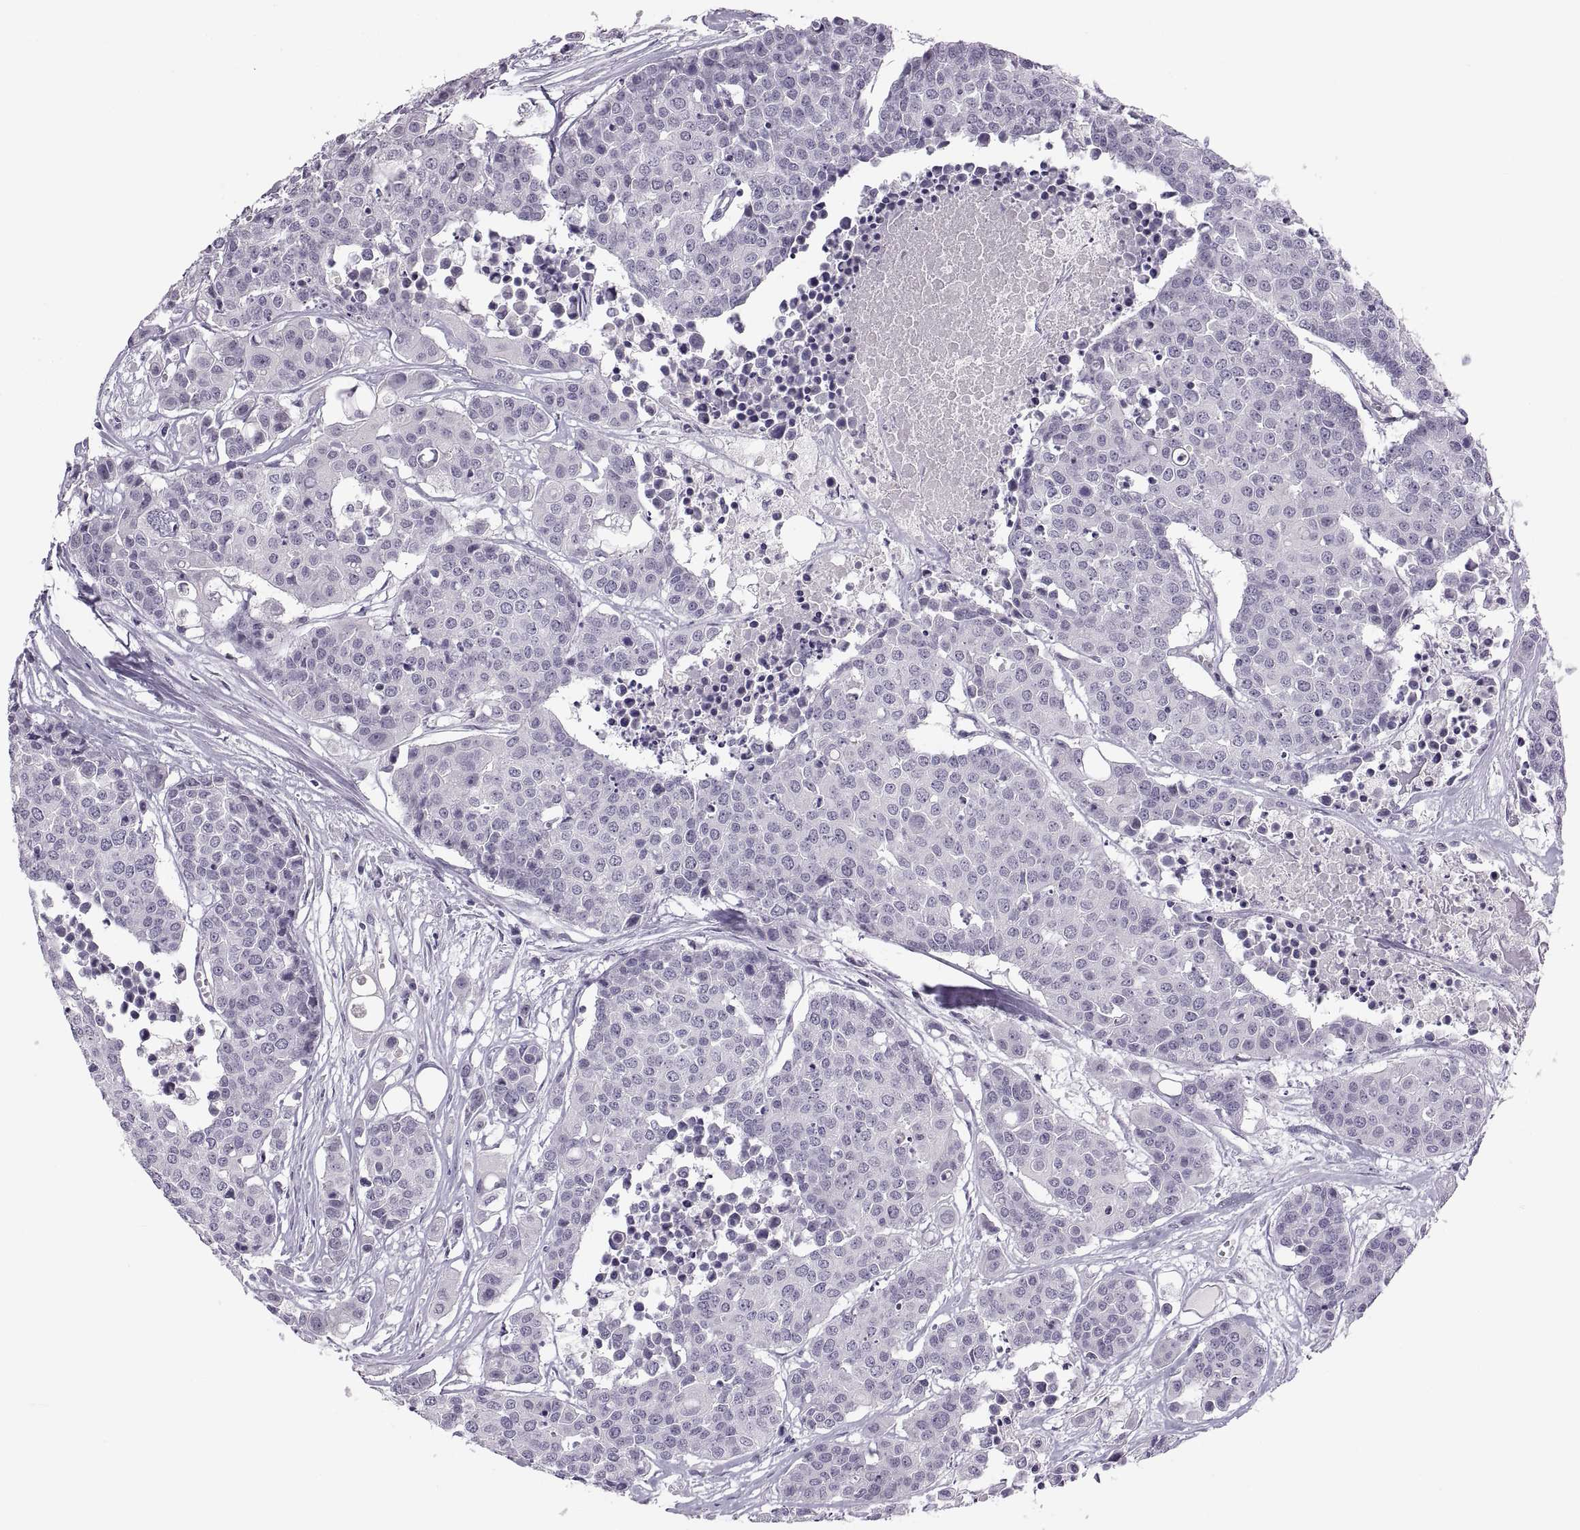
{"staining": {"intensity": "negative", "quantity": "none", "location": "none"}, "tissue": "carcinoid", "cell_type": "Tumor cells", "image_type": "cancer", "snomed": [{"axis": "morphology", "description": "Carcinoid, malignant, NOS"}, {"axis": "topography", "description": "Colon"}], "caption": "The histopathology image reveals no significant staining in tumor cells of carcinoid (malignant). Brightfield microscopy of immunohistochemistry stained with DAB (3,3'-diaminobenzidine) (brown) and hematoxylin (blue), captured at high magnification.", "gene": "C3orf22", "patient": {"sex": "male", "age": 81}}